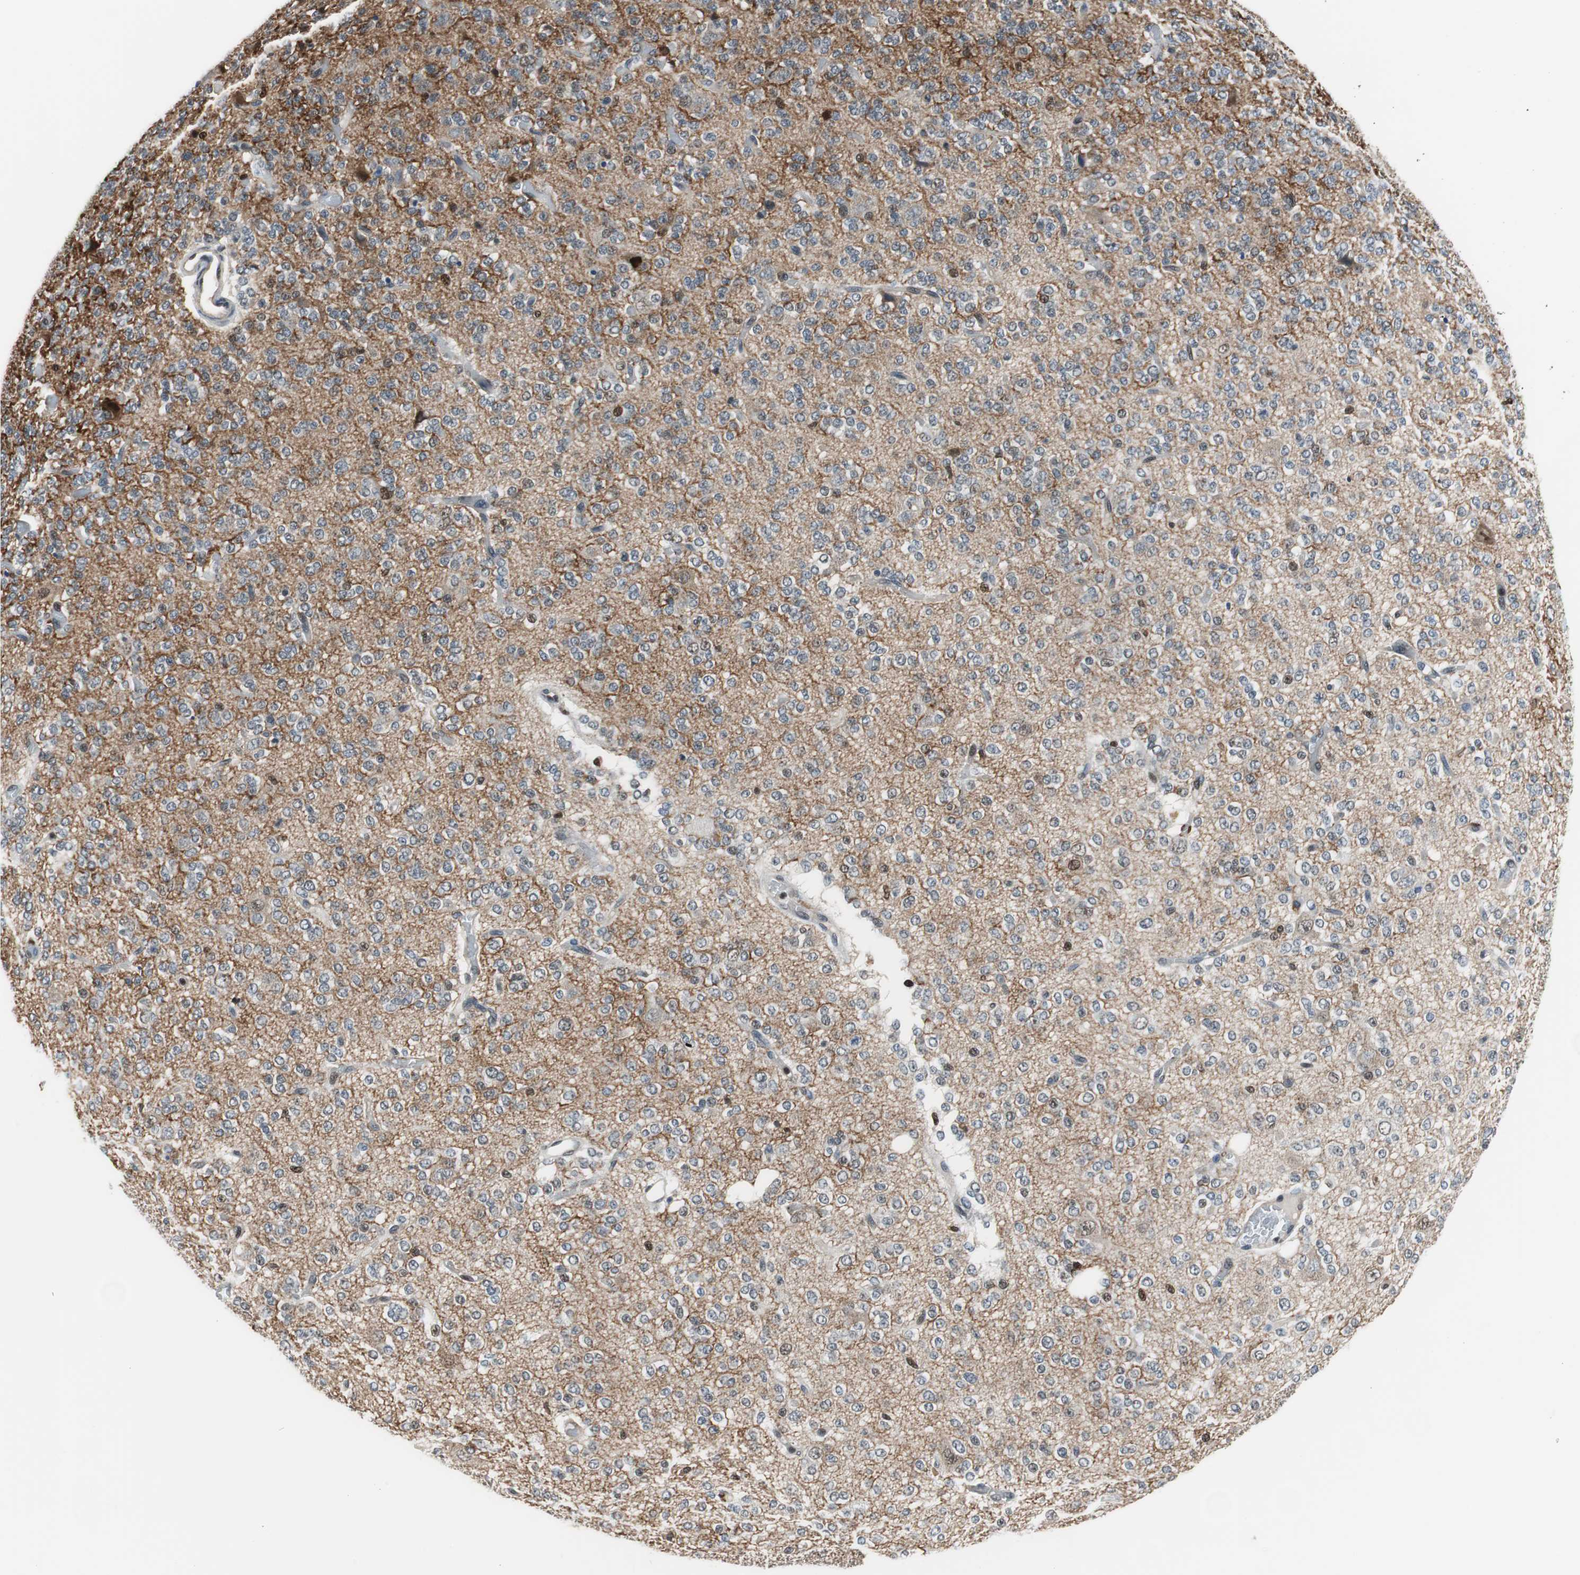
{"staining": {"intensity": "moderate", "quantity": ">75%", "location": "cytoplasmic/membranous"}, "tissue": "glioma", "cell_type": "Tumor cells", "image_type": "cancer", "snomed": [{"axis": "morphology", "description": "Glioma, malignant, Low grade"}, {"axis": "topography", "description": "Brain"}], "caption": "A medium amount of moderate cytoplasmic/membranous expression is present in about >75% of tumor cells in malignant glioma (low-grade) tissue.", "gene": "MAFB", "patient": {"sex": "male", "age": 38}}